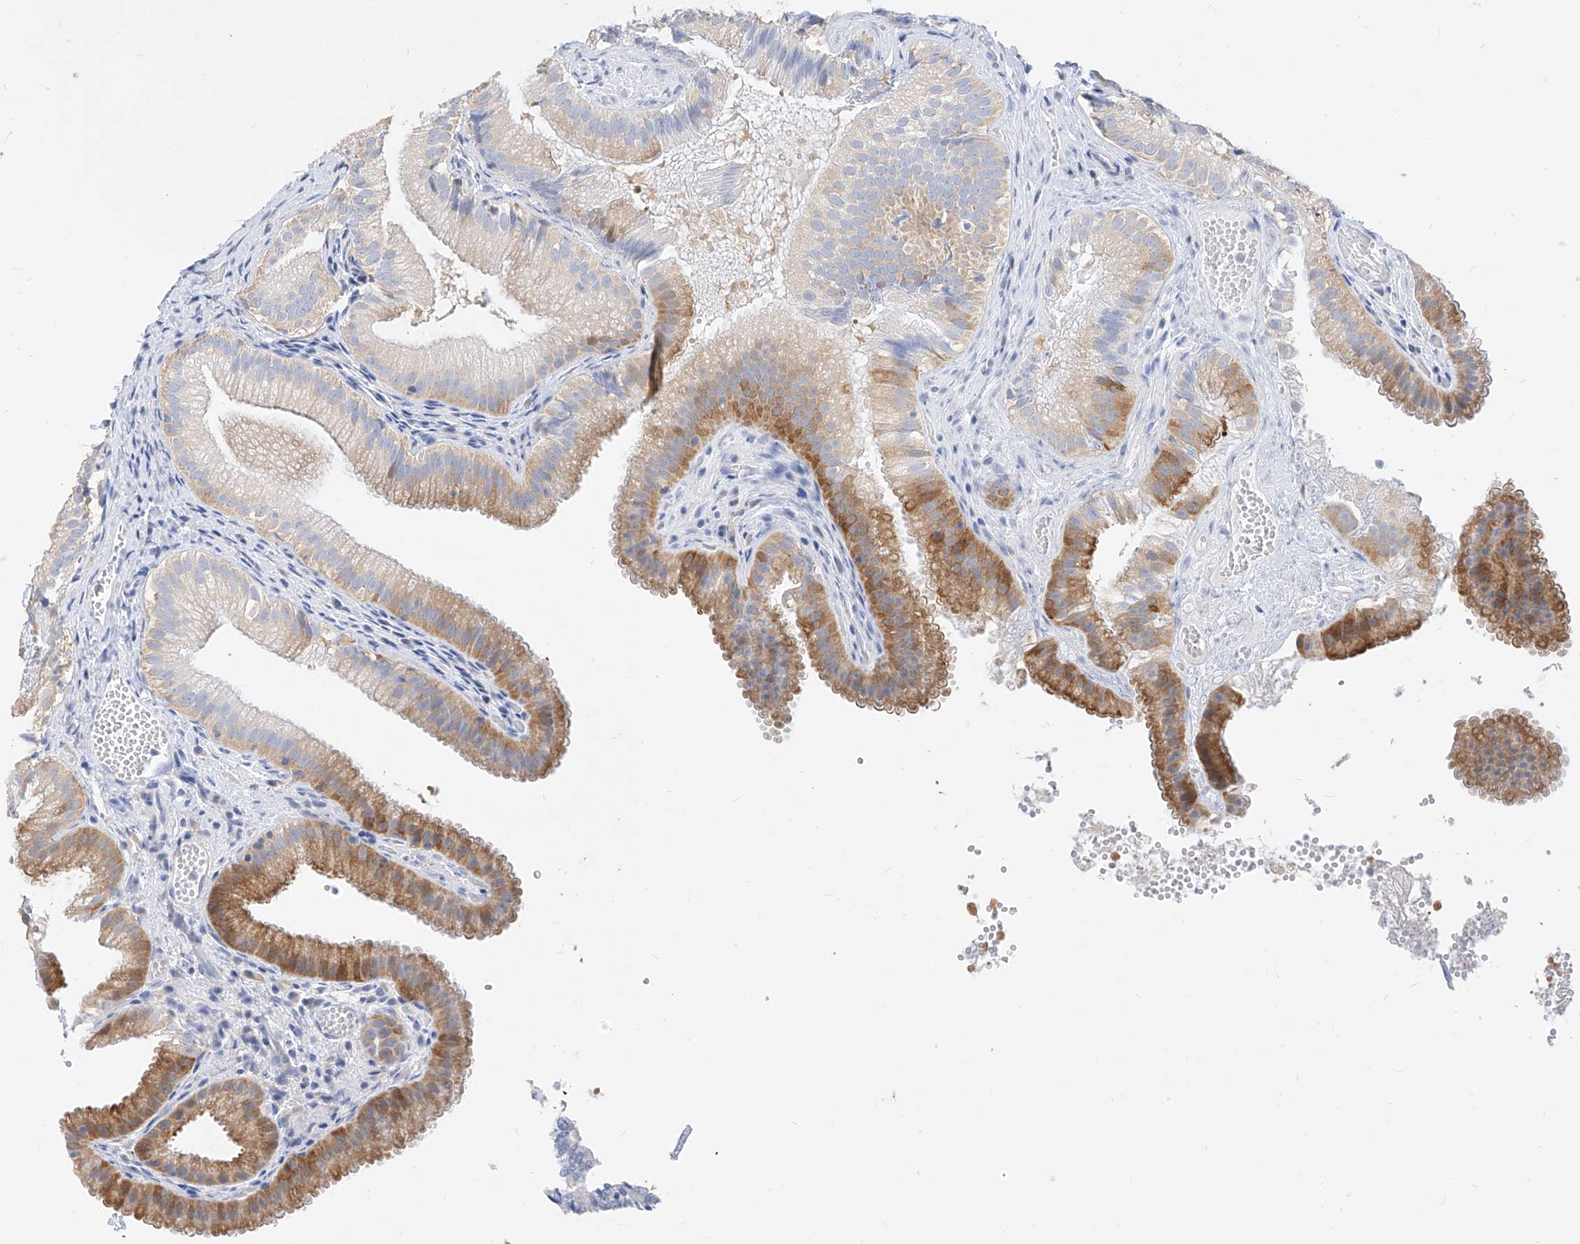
{"staining": {"intensity": "moderate", "quantity": "25%-75%", "location": "cytoplasmic/membranous"}, "tissue": "gallbladder", "cell_type": "Glandular cells", "image_type": "normal", "snomed": [{"axis": "morphology", "description": "Normal tissue, NOS"}, {"axis": "topography", "description": "Gallbladder"}], "caption": "Protein staining displays moderate cytoplasmic/membranous staining in approximately 25%-75% of glandular cells in benign gallbladder.", "gene": "ZZEF1", "patient": {"sex": "female", "age": 30}}